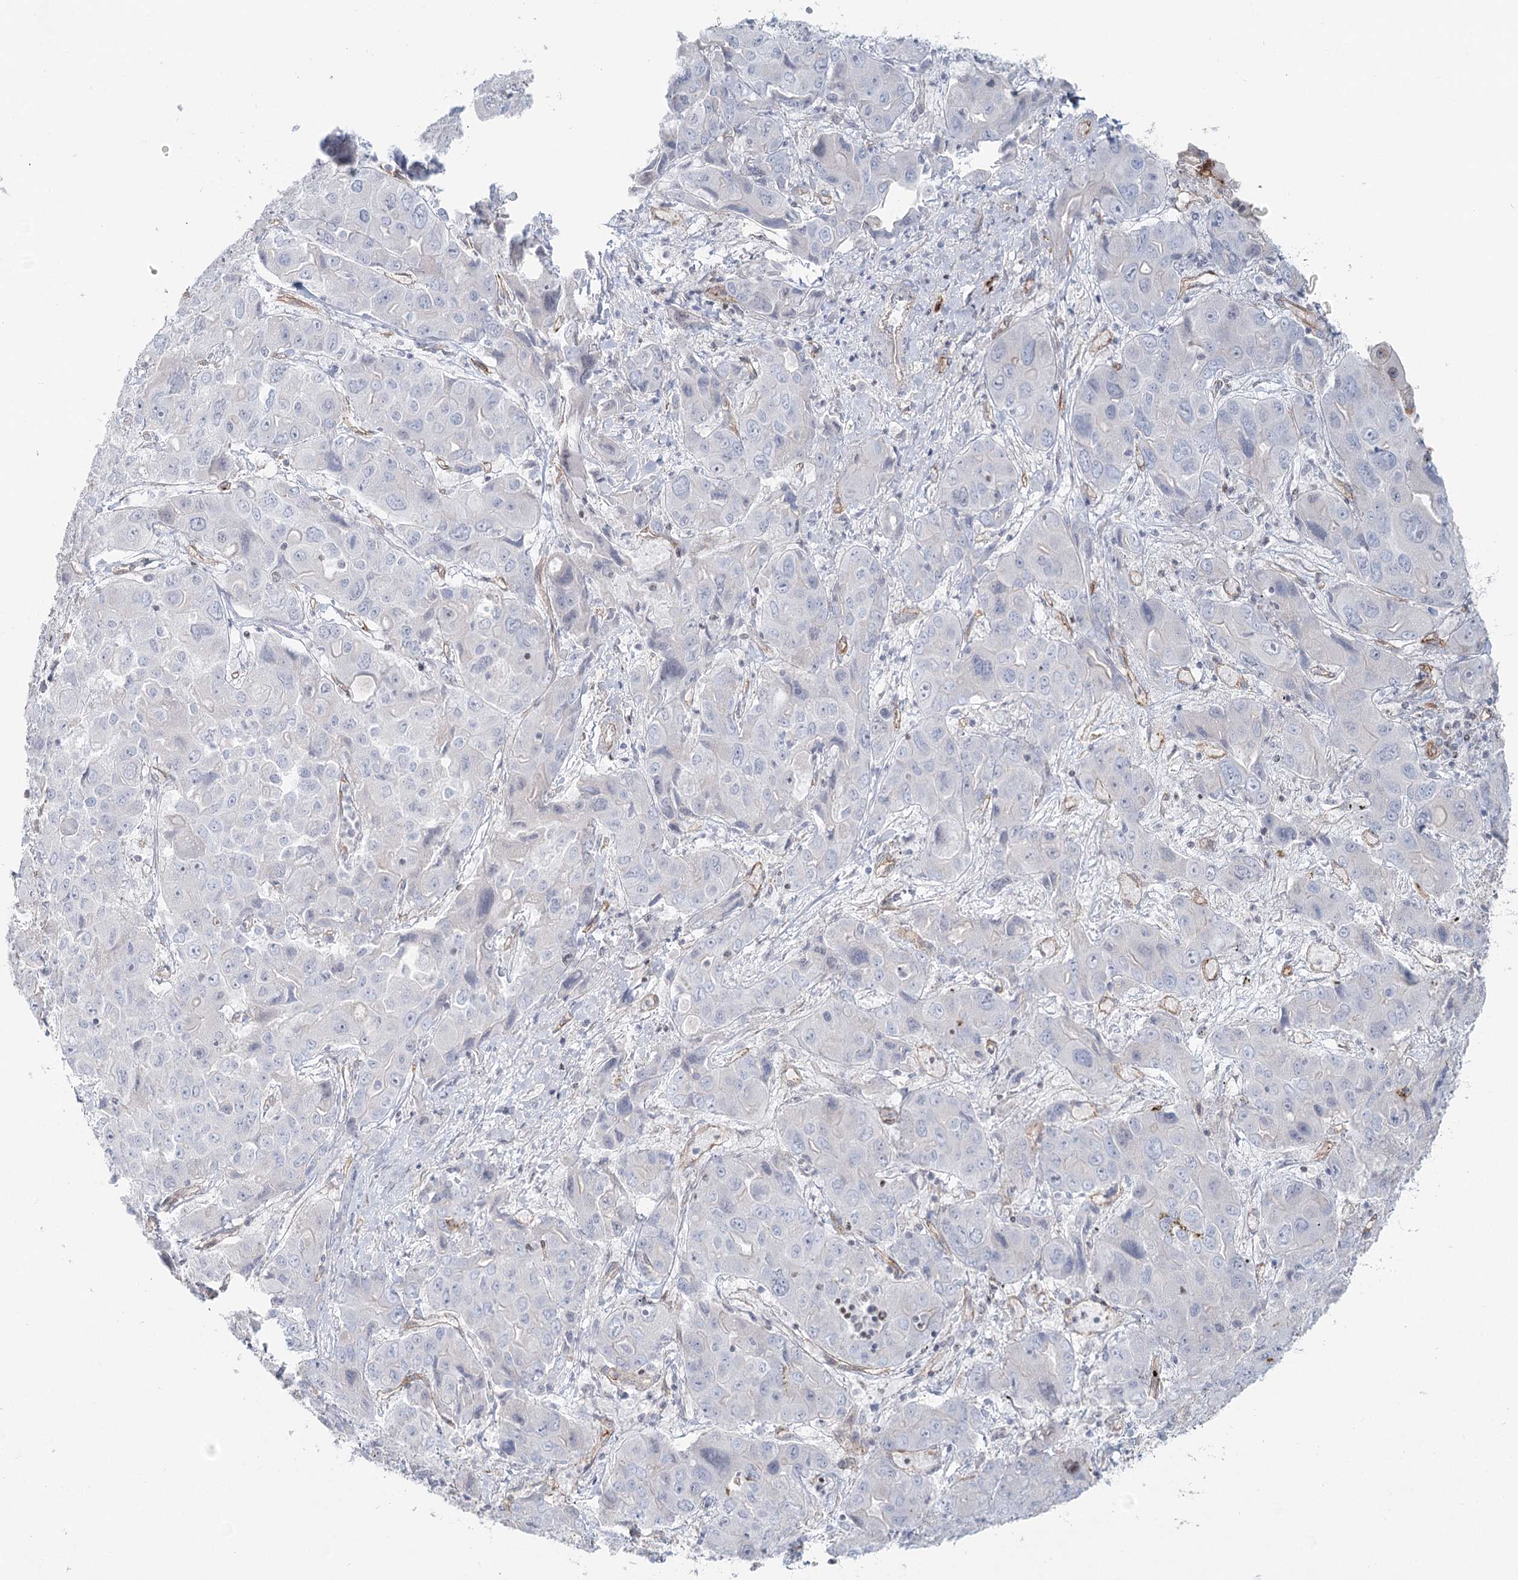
{"staining": {"intensity": "negative", "quantity": "none", "location": "none"}, "tissue": "liver cancer", "cell_type": "Tumor cells", "image_type": "cancer", "snomed": [{"axis": "morphology", "description": "Cholangiocarcinoma"}, {"axis": "topography", "description": "Liver"}], "caption": "Immunohistochemistry (IHC) micrograph of liver cancer stained for a protein (brown), which displays no staining in tumor cells.", "gene": "ZFYVE28", "patient": {"sex": "male", "age": 67}}